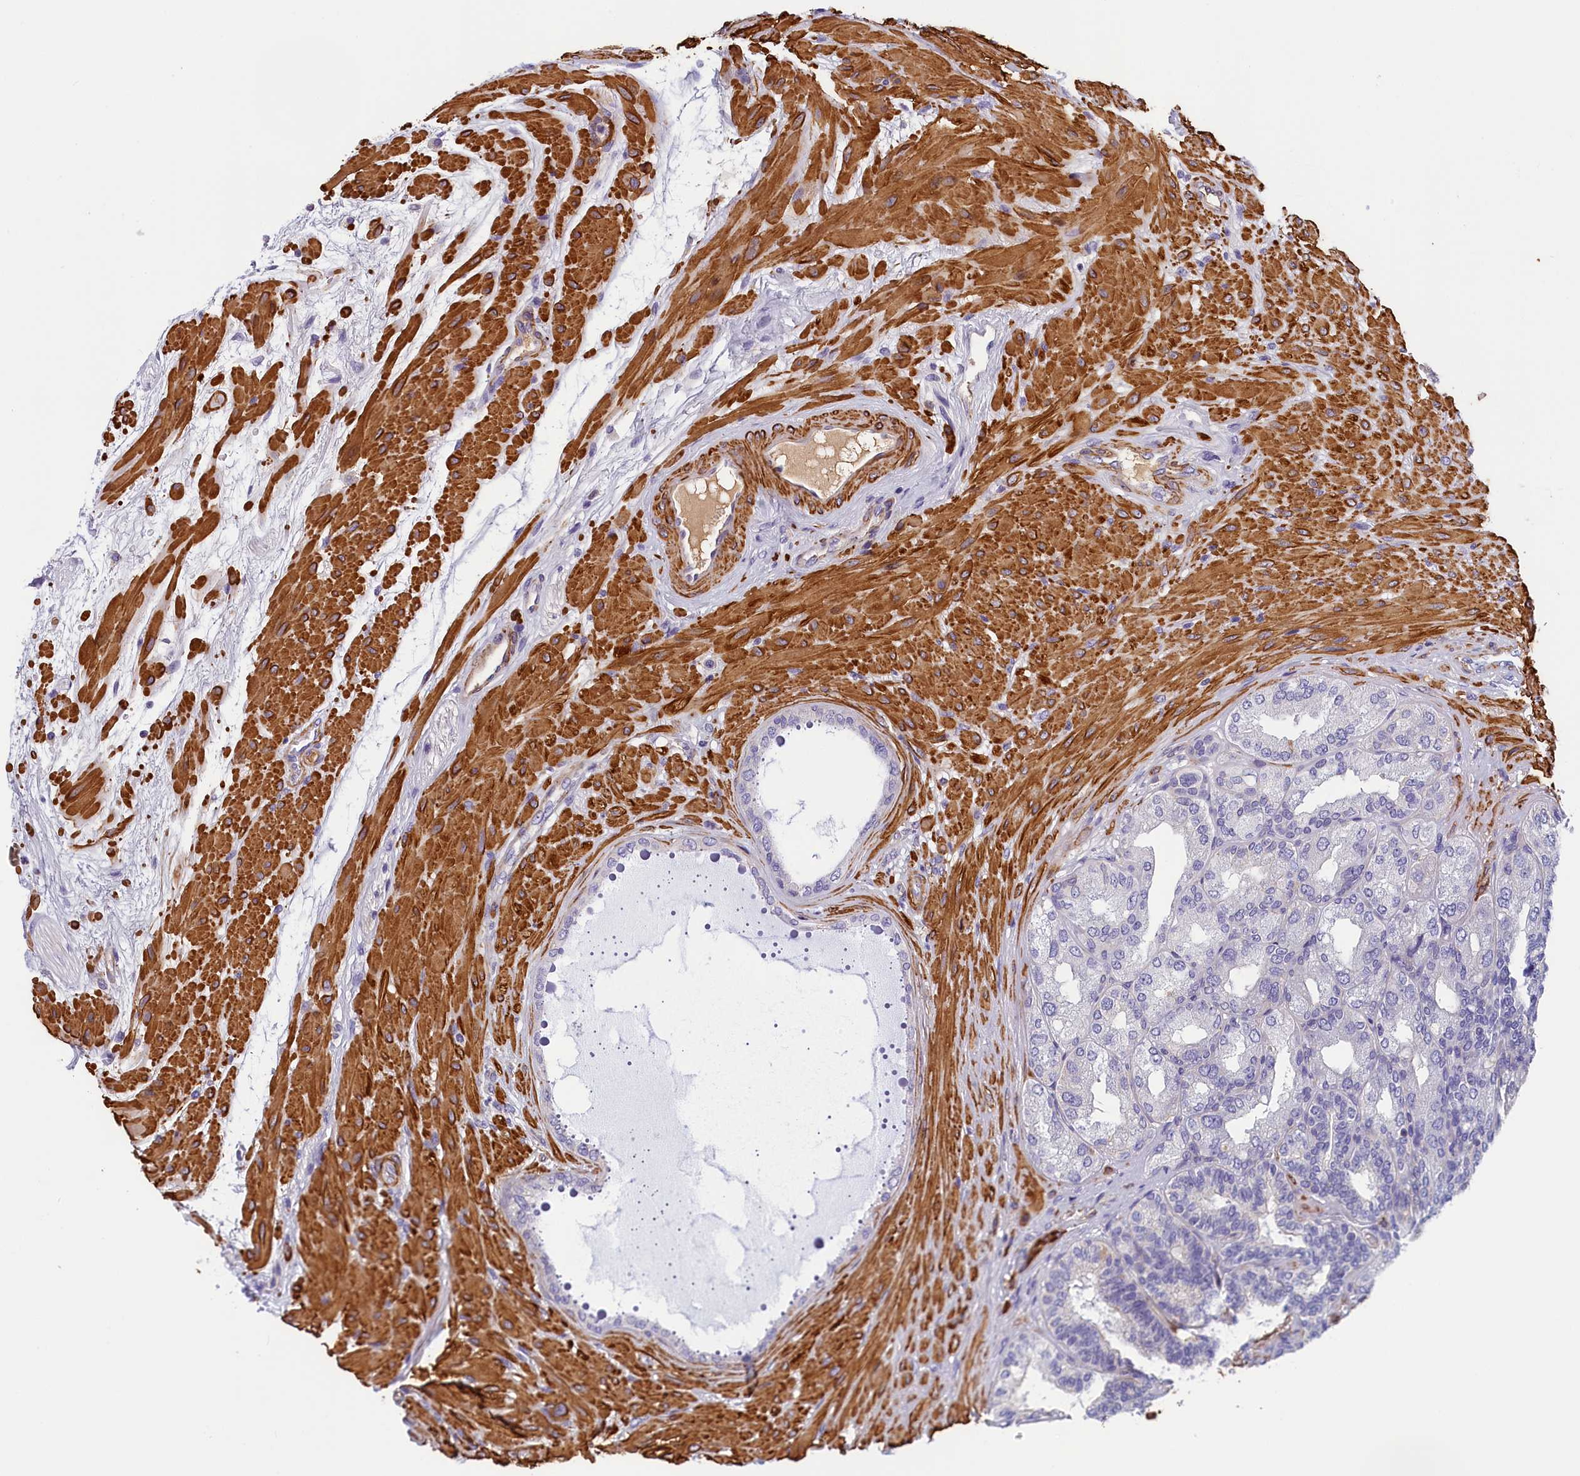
{"staining": {"intensity": "negative", "quantity": "none", "location": "none"}, "tissue": "seminal vesicle", "cell_type": "Glandular cells", "image_type": "normal", "snomed": [{"axis": "morphology", "description": "Normal tissue, NOS"}, {"axis": "topography", "description": "Seminal veicle"}, {"axis": "topography", "description": "Peripheral nerve tissue"}], "caption": "IHC histopathology image of benign seminal vesicle: seminal vesicle stained with DAB reveals no significant protein expression in glandular cells. (DAB (3,3'-diaminobenzidine) immunohistochemistry (IHC) with hematoxylin counter stain).", "gene": "BCL2L13", "patient": {"sex": "male", "age": 63}}